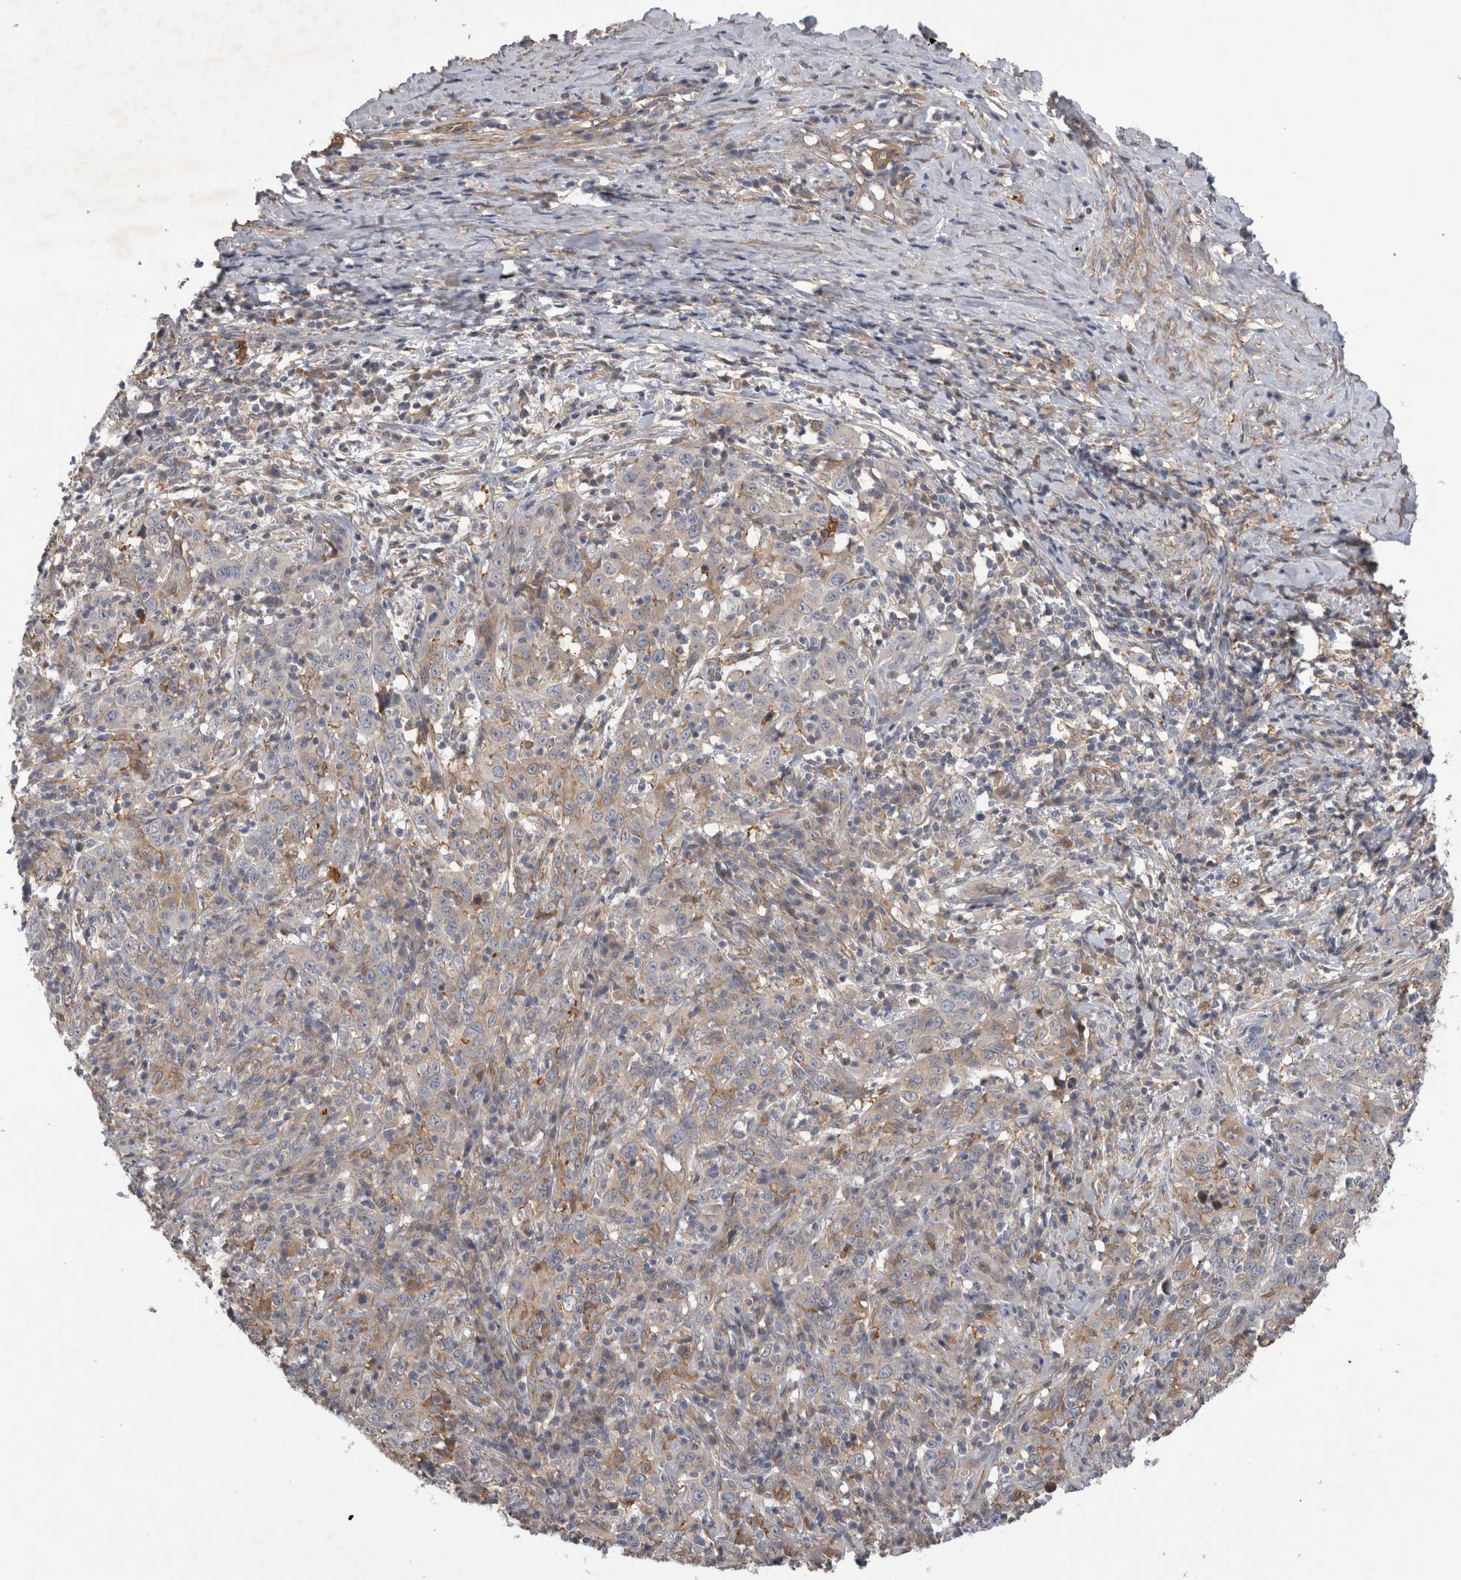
{"staining": {"intensity": "moderate", "quantity": "<25%", "location": "cytoplasmic/membranous"}, "tissue": "cervical cancer", "cell_type": "Tumor cells", "image_type": "cancer", "snomed": [{"axis": "morphology", "description": "Squamous cell carcinoma, NOS"}, {"axis": "topography", "description": "Cervix"}], "caption": "Cervical cancer (squamous cell carcinoma) tissue exhibits moderate cytoplasmic/membranous positivity in about <25% of tumor cells Using DAB (3,3'-diaminobenzidine) (brown) and hematoxylin (blue) stains, captured at high magnification using brightfield microscopy.", "gene": "ANKFY1", "patient": {"sex": "female", "age": 46}}